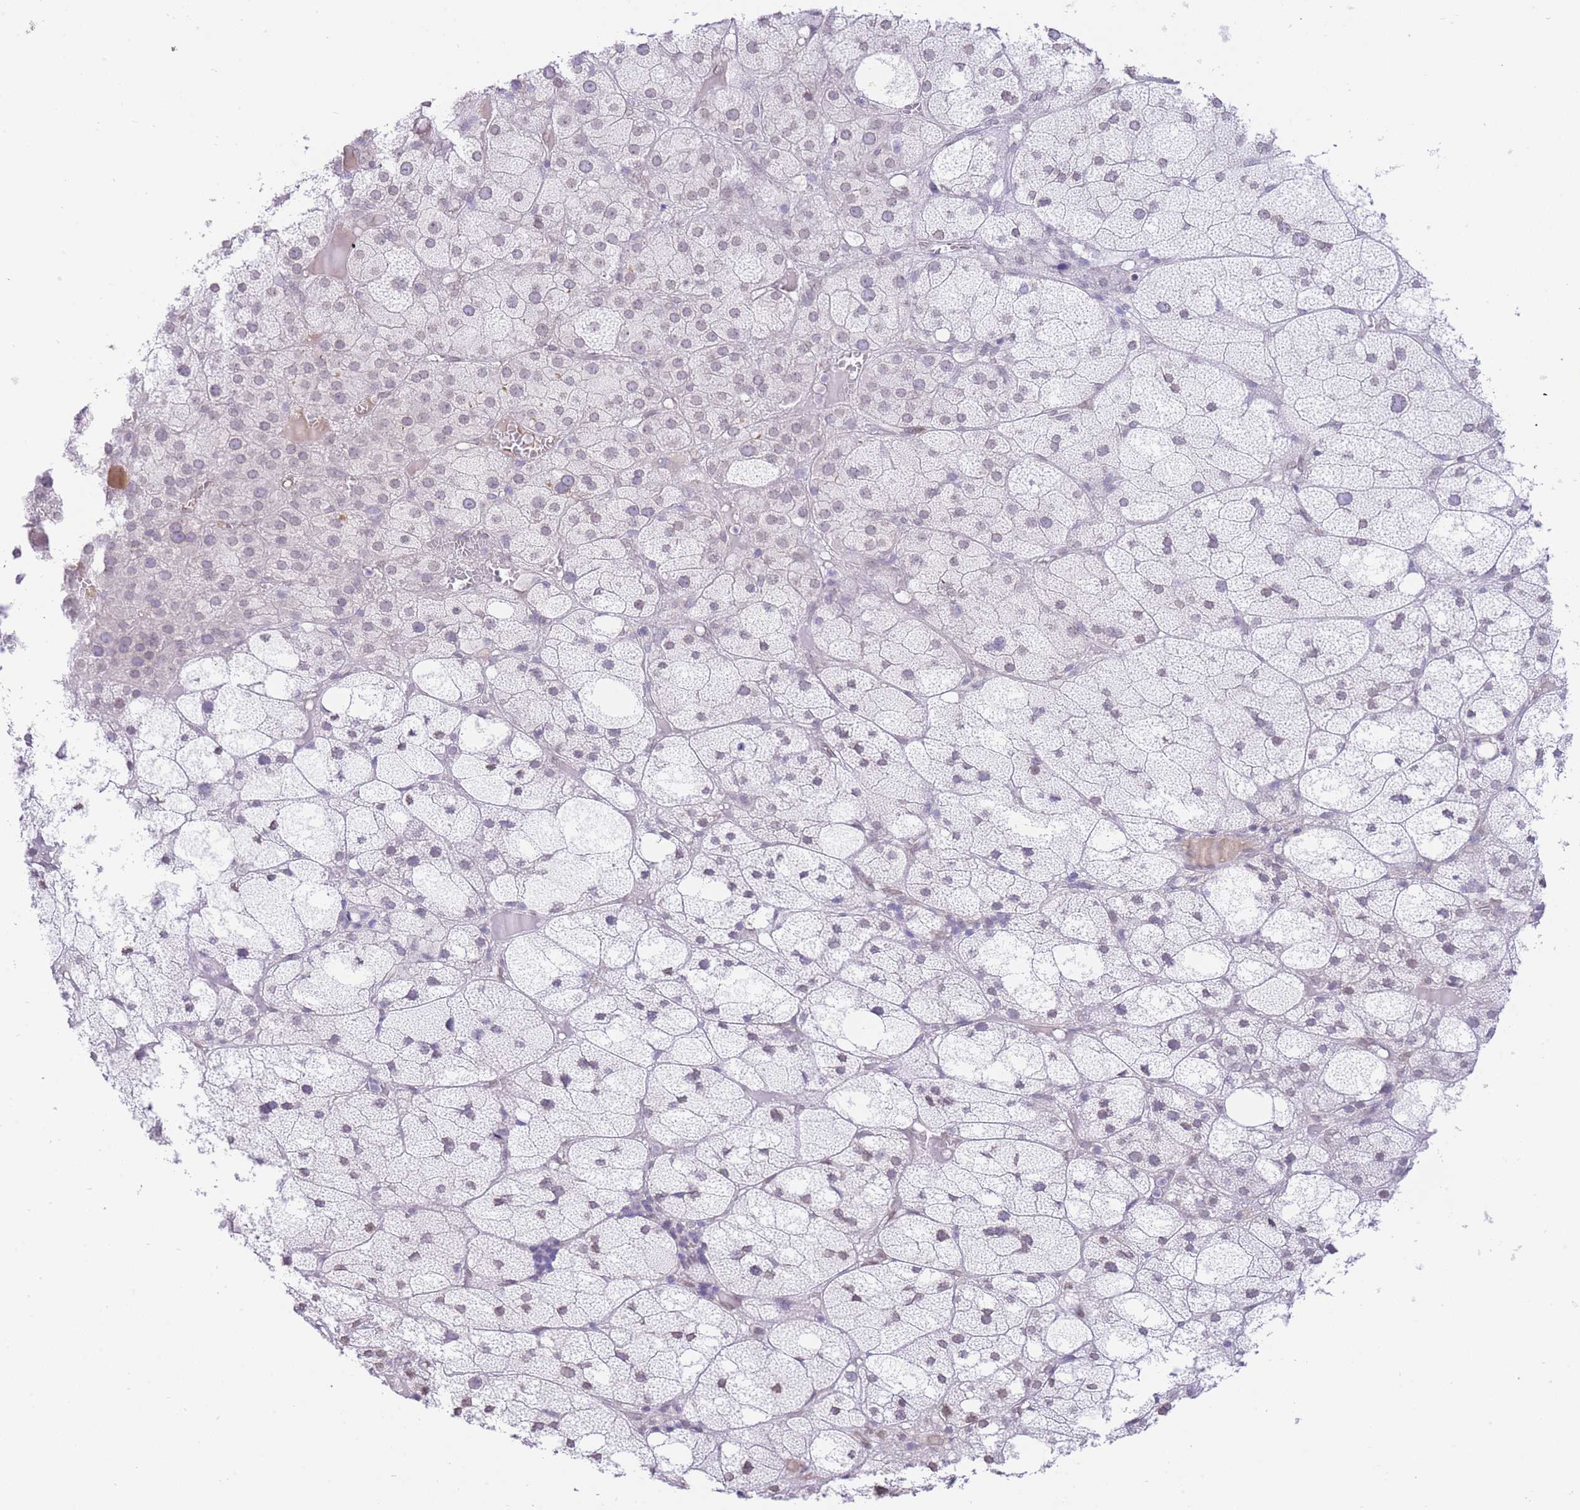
{"staining": {"intensity": "weak", "quantity": "25%-75%", "location": "nuclear"}, "tissue": "adrenal gland", "cell_type": "Glandular cells", "image_type": "normal", "snomed": [{"axis": "morphology", "description": "Normal tissue, NOS"}, {"axis": "topography", "description": "Adrenal gland"}], "caption": "The micrograph demonstrates immunohistochemical staining of normal adrenal gland. There is weak nuclear staining is seen in about 25%-75% of glandular cells. The staining was performed using DAB, with brown indicating positive protein expression. Nuclei are stained blue with hematoxylin.", "gene": "OR10AD1", "patient": {"sex": "female", "age": 61}}